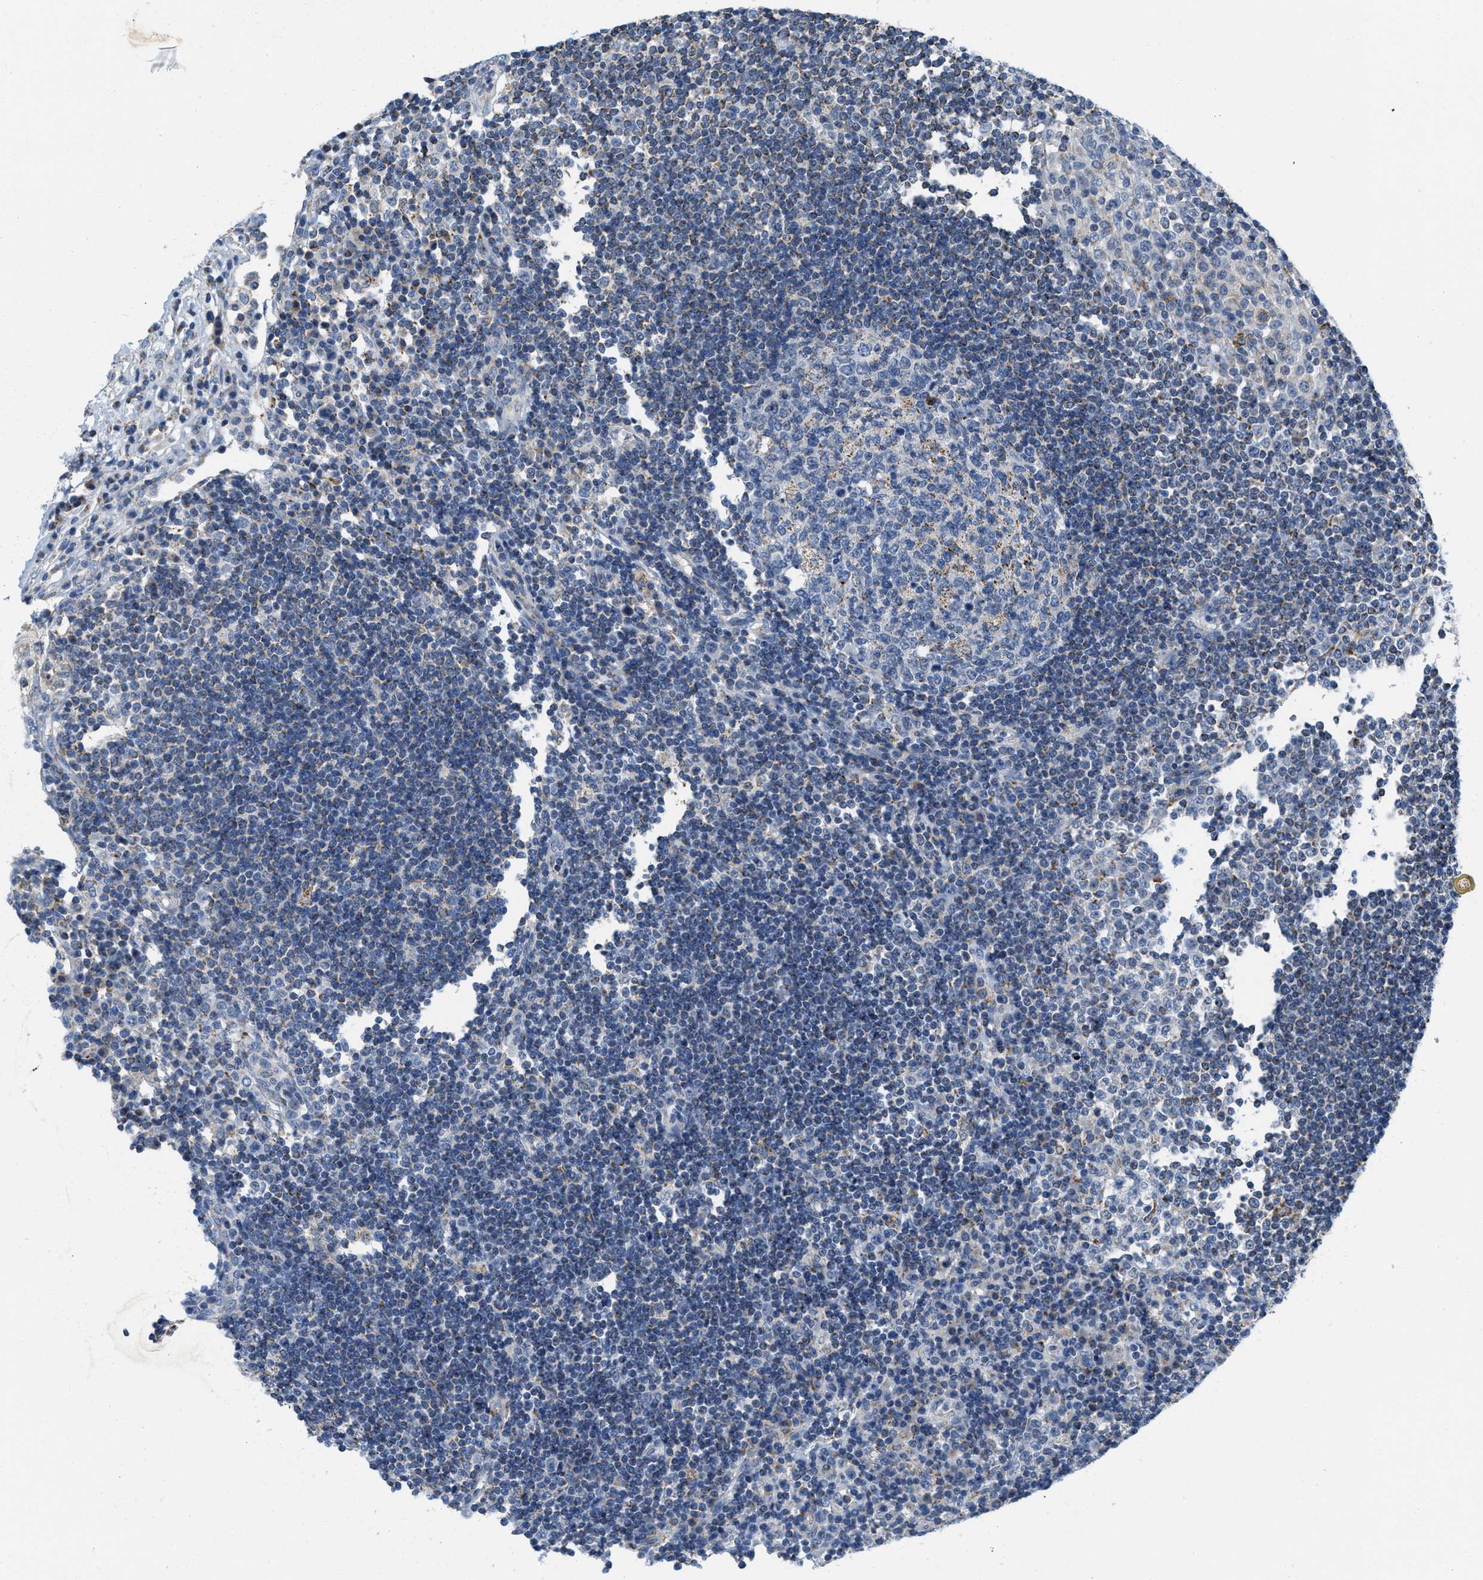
{"staining": {"intensity": "moderate", "quantity": "<25%", "location": "cytoplasmic/membranous"}, "tissue": "lymph node", "cell_type": "Germinal center cells", "image_type": "normal", "snomed": [{"axis": "morphology", "description": "Normal tissue, NOS"}, {"axis": "topography", "description": "Lymph node"}], "caption": "Normal lymph node was stained to show a protein in brown. There is low levels of moderate cytoplasmic/membranous expression in about <25% of germinal center cells. (DAB = brown stain, brightfield microscopy at high magnification).", "gene": "KCNJ5", "patient": {"sex": "female", "age": 53}}